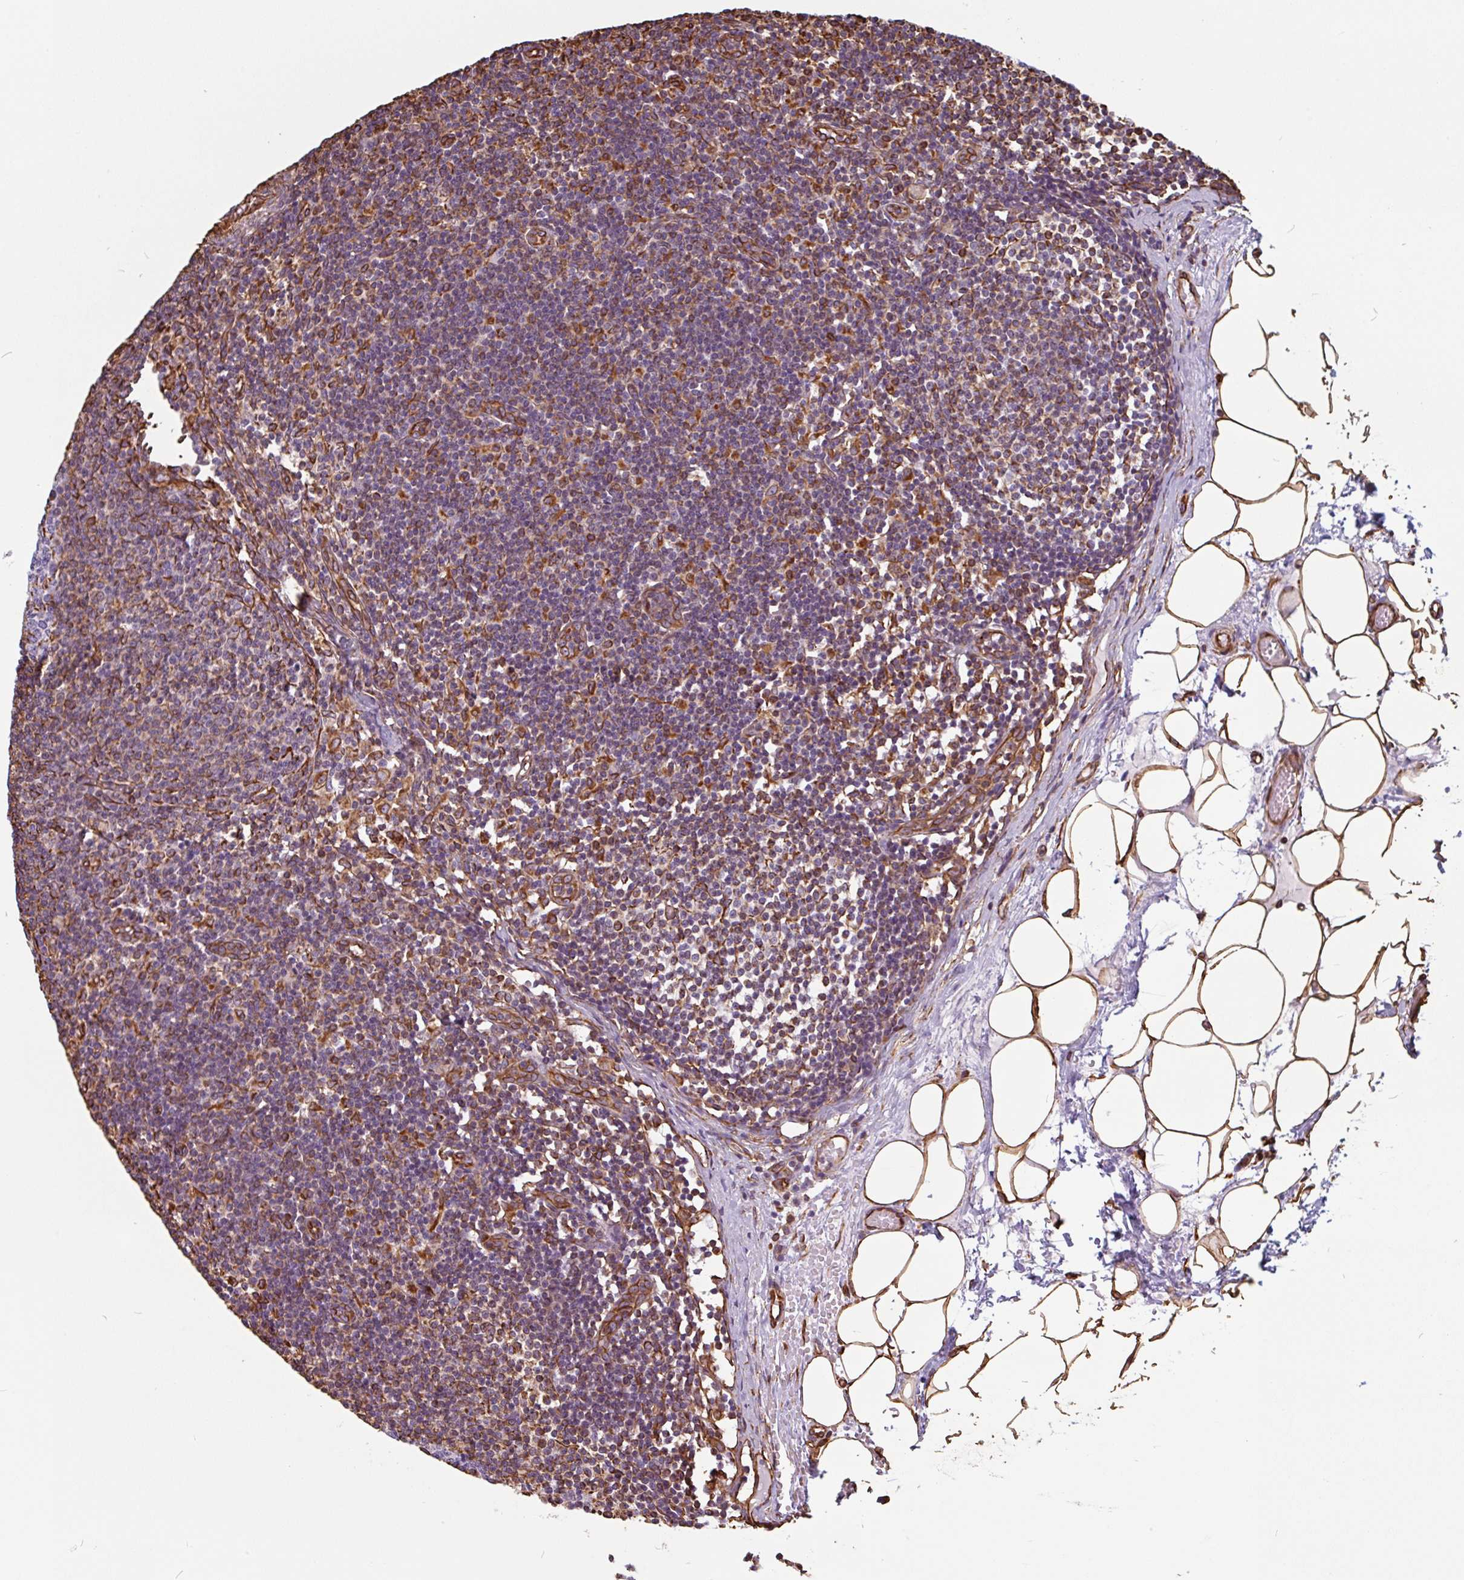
{"staining": {"intensity": "strong", "quantity": "<25%", "location": "cytoplasmic/membranous"}, "tissue": "lymph node", "cell_type": "Germinal center cells", "image_type": "normal", "snomed": [{"axis": "morphology", "description": "Normal tissue, NOS"}, {"axis": "topography", "description": "Lymph node"}], "caption": "This image shows benign lymph node stained with immunohistochemistry to label a protein in brown. The cytoplasmic/membranous of germinal center cells show strong positivity for the protein. Nuclei are counter-stained blue.", "gene": "PPFIA1", "patient": {"sex": "male", "age": 49}}